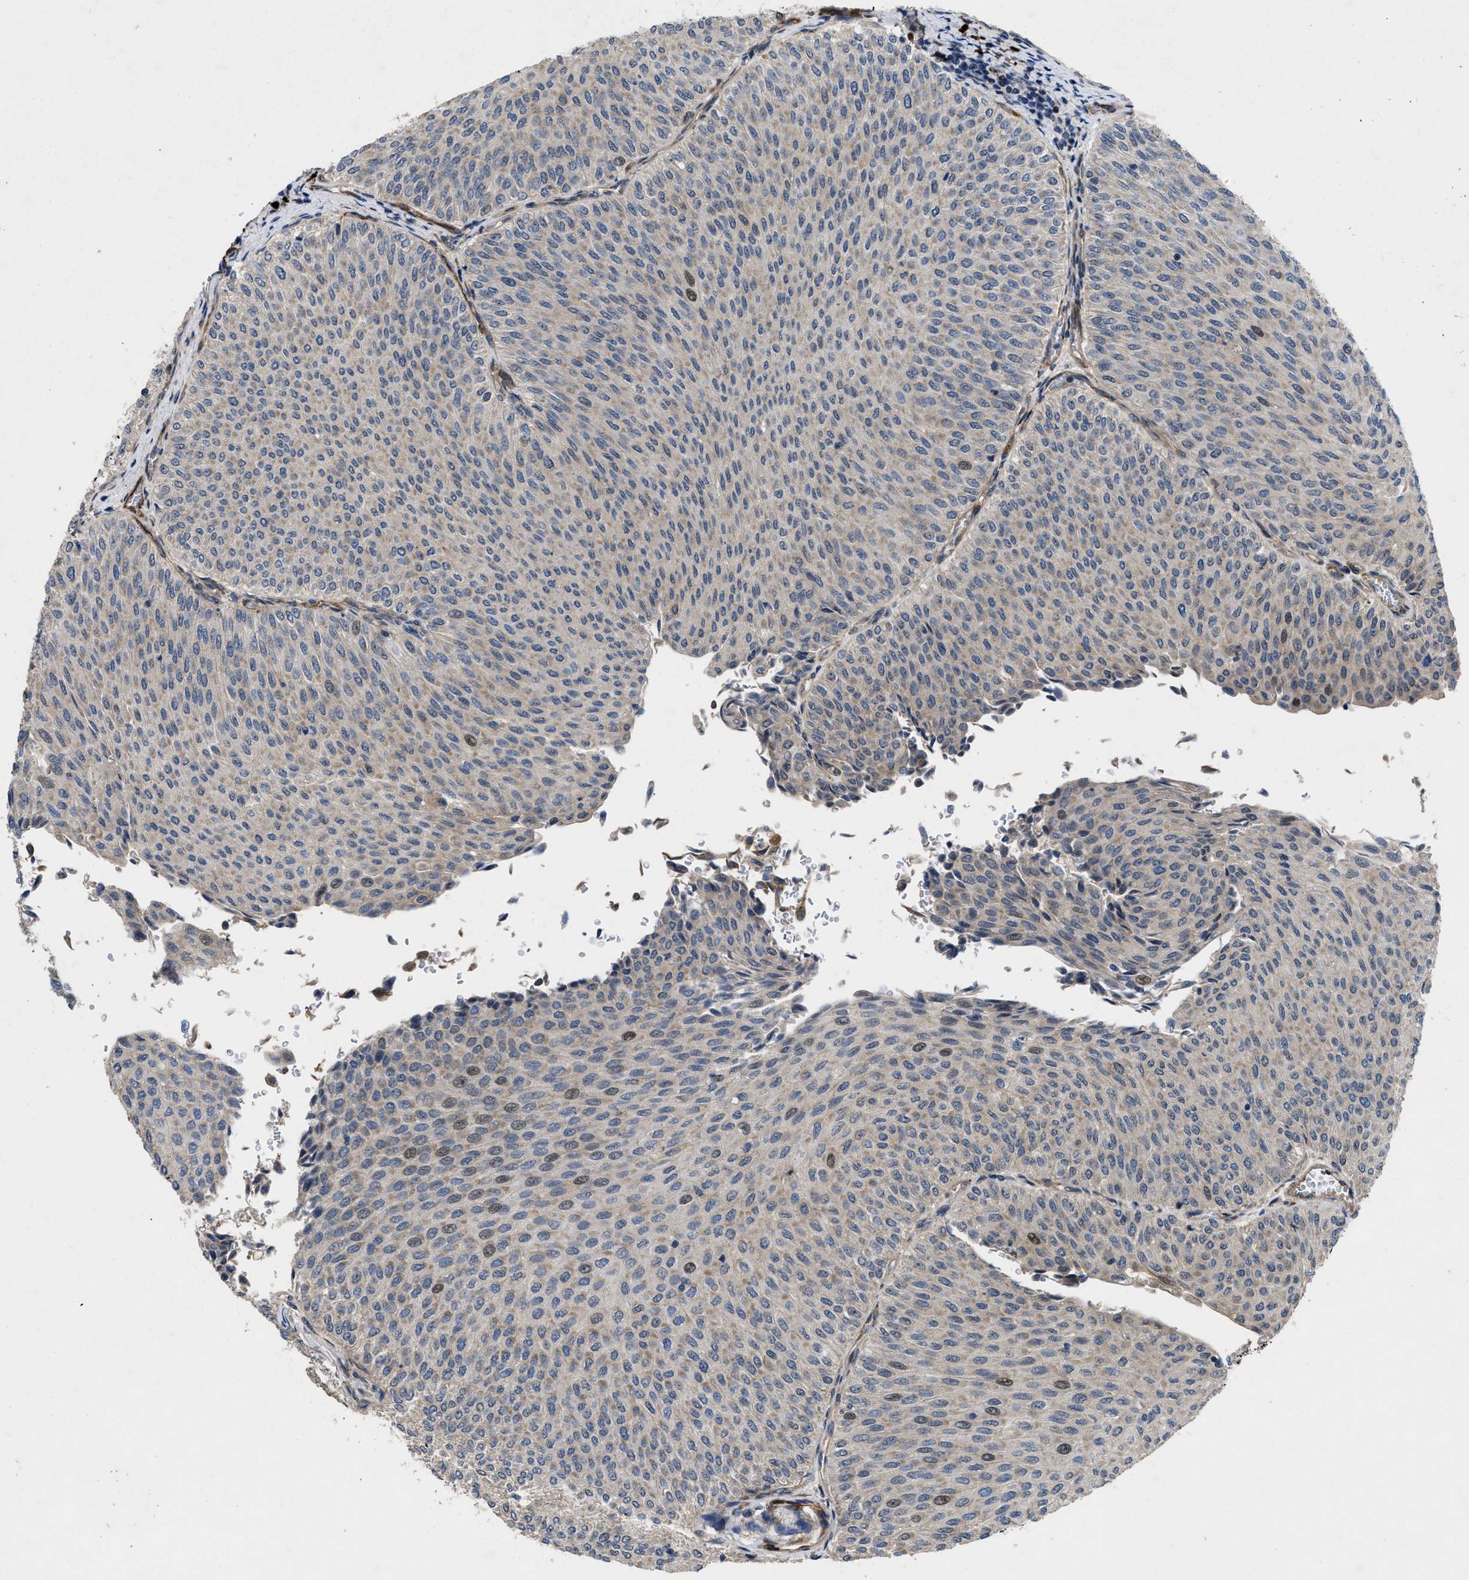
{"staining": {"intensity": "moderate", "quantity": "<25%", "location": "nuclear"}, "tissue": "urothelial cancer", "cell_type": "Tumor cells", "image_type": "cancer", "snomed": [{"axis": "morphology", "description": "Urothelial carcinoma, Low grade"}, {"axis": "topography", "description": "Urinary bladder"}], "caption": "Immunohistochemical staining of urothelial cancer exhibits low levels of moderate nuclear protein expression in about <25% of tumor cells.", "gene": "HSPA12B", "patient": {"sex": "male", "age": 78}}